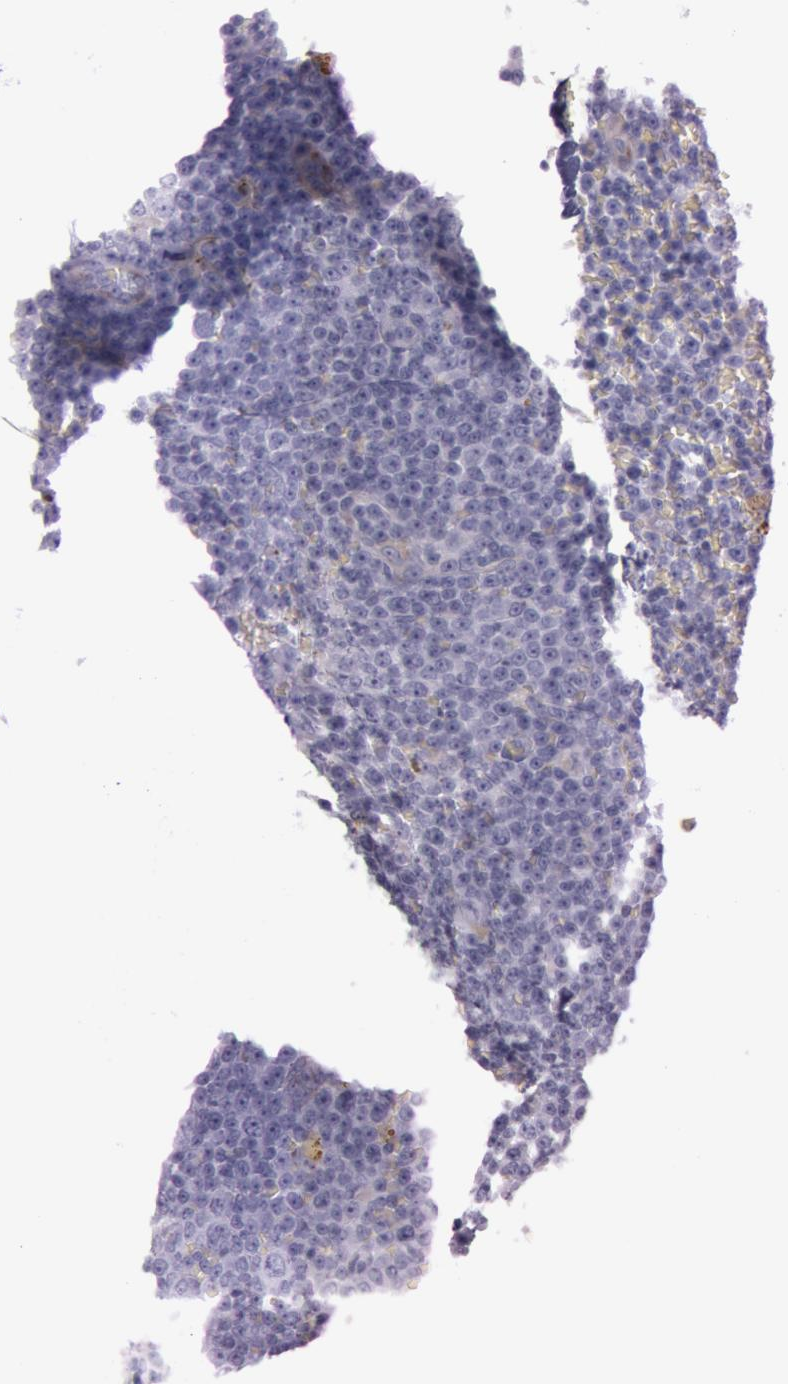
{"staining": {"intensity": "negative", "quantity": "none", "location": "none"}, "tissue": "lymphoma", "cell_type": "Tumor cells", "image_type": "cancer", "snomed": [{"axis": "morphology", "description": "Malignant lymphoma, non-Hodgkin's type, Low grade"}, {"axis": "topography", "description": "Lymph node"}], "caption": "Immunohistochemistry photomicrograph of lymphoma stained for a protein (brown), which shows no staining in tumor cells.", "gene": "FOLH1", "patient": {"sex": "male", "age": 50}}